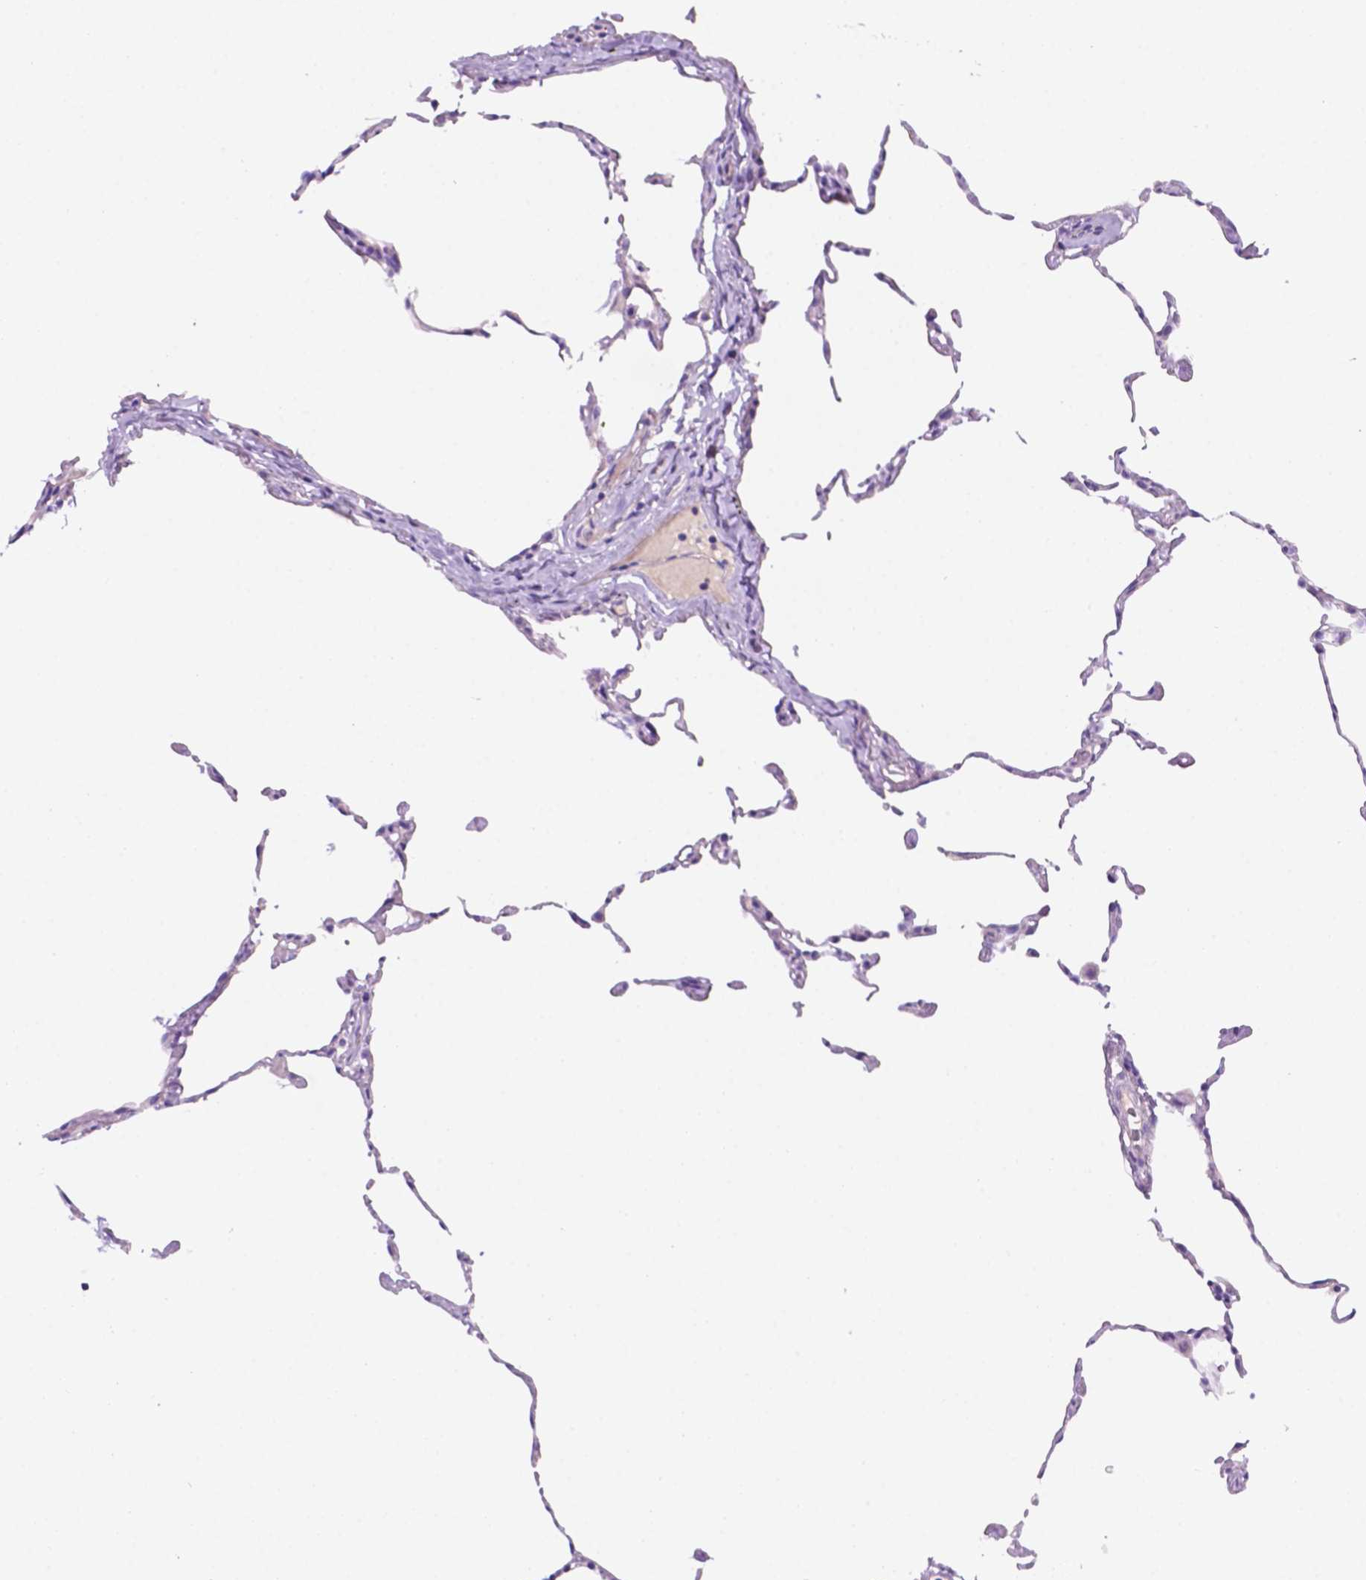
{"staining": {"intensity": "negative", "quantity": "none", "location": "none"}, "tissue": "lung", "cell_type": "Alveolar cells", "image_type": "normal", "snomed": [{"axis": "morphology", "description": "Normal tissue, NOS"}, {"axis": "topography", "description": "Lung"}], "caption": "Immunohistochemical staining of unremarkable lung reveals no significant expression in alveolar cells.", "gene": "CEACAM7", "patient": {"sex": "female", "age": 57}}